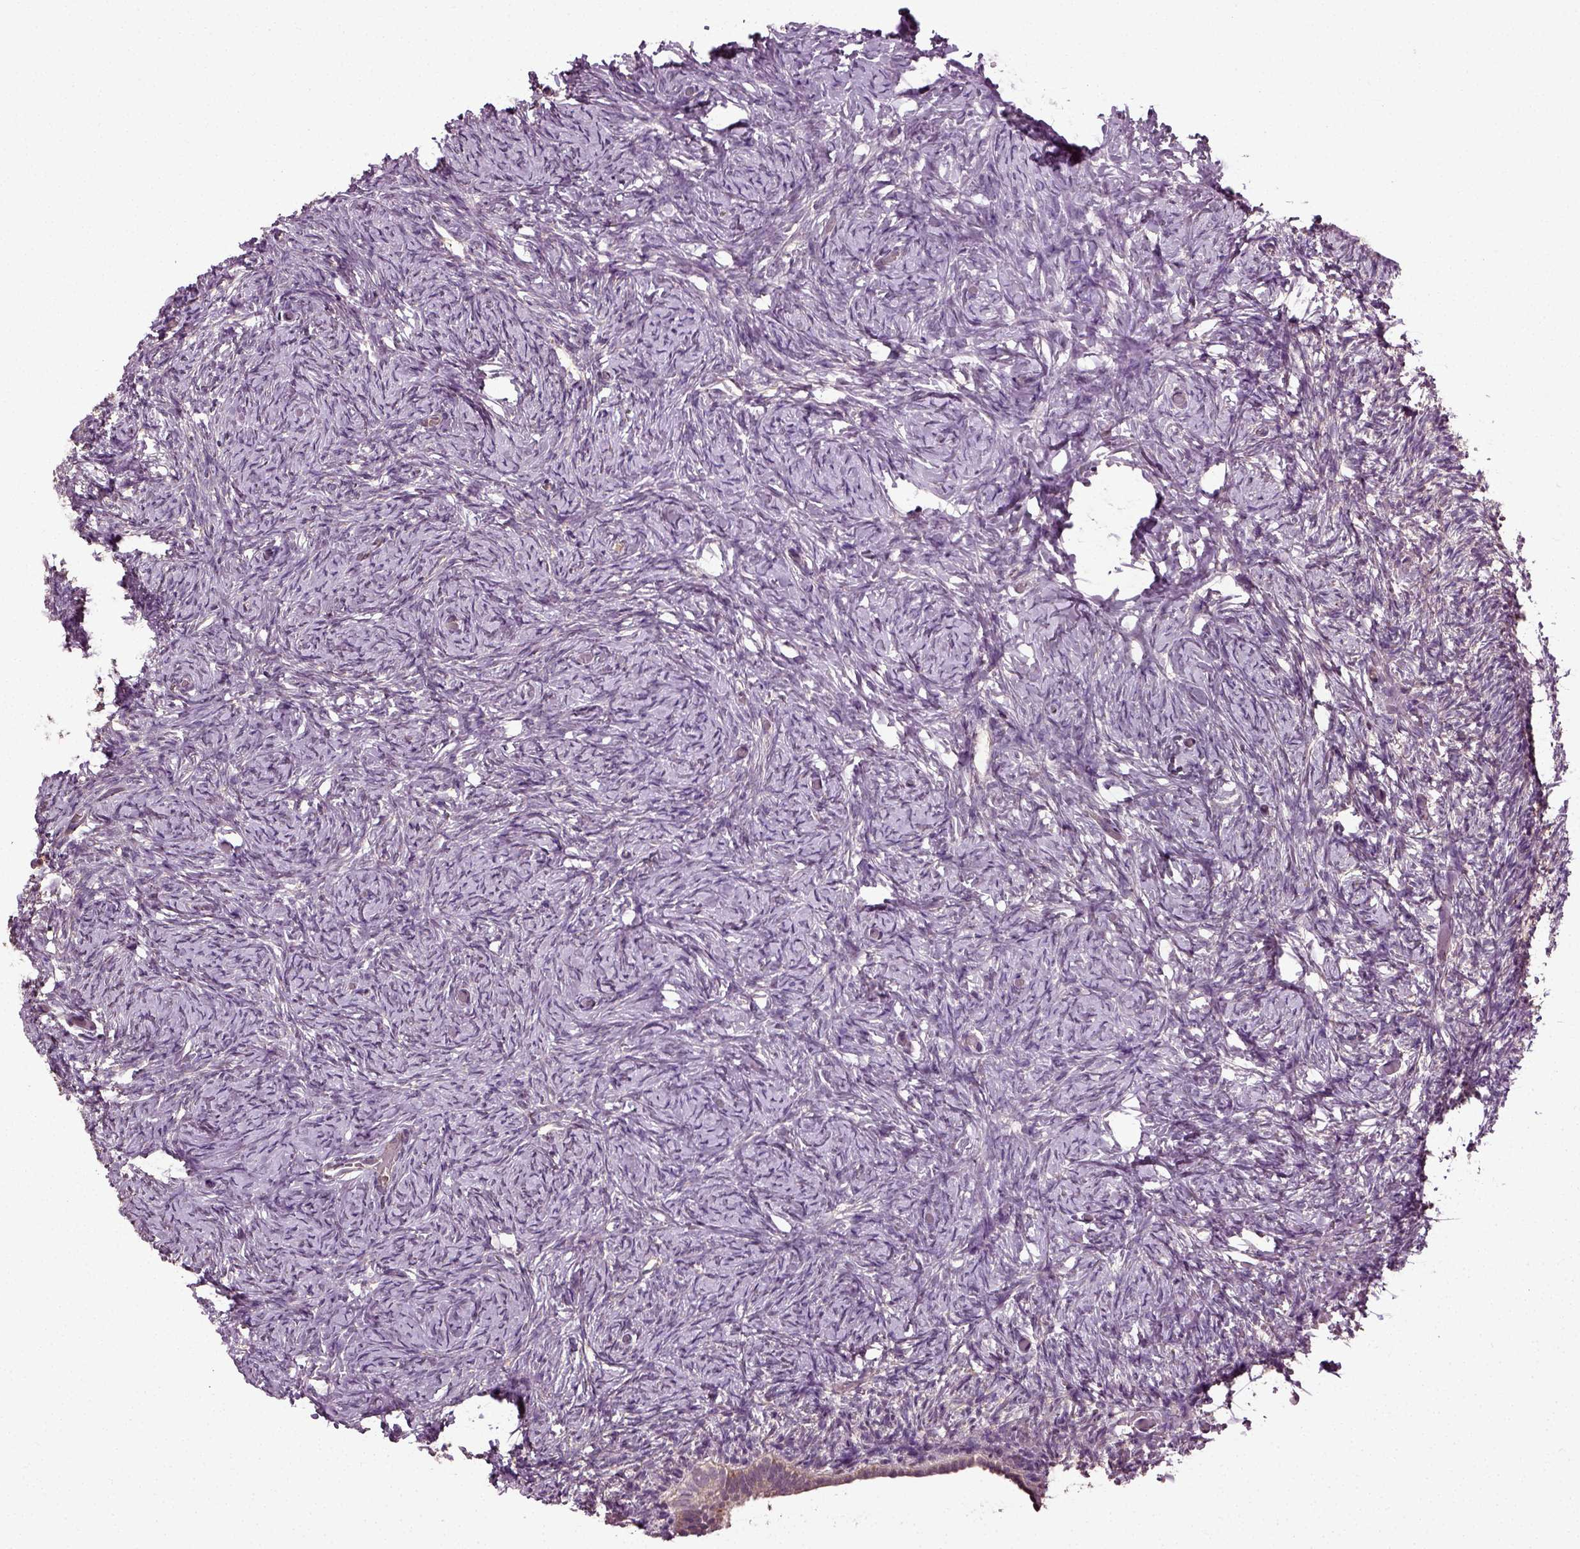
{"staining": {"intensity": "negative", "quantity": "none", "location": "none"}, "tissue": "ovary", "cell_type": "Follicle cells", "image_type": "normal", "snomed": [{"axis": "morphology", "description": "Normal tissue, NOS"}, {"axis": "topography", "description": "Ovary"}], "caption": "Protein analysis of normal ovary demonstrates no significant positivity in follicle cells.", "gene": "ERV3", "patient": {"sex": "female", "age": 39}}